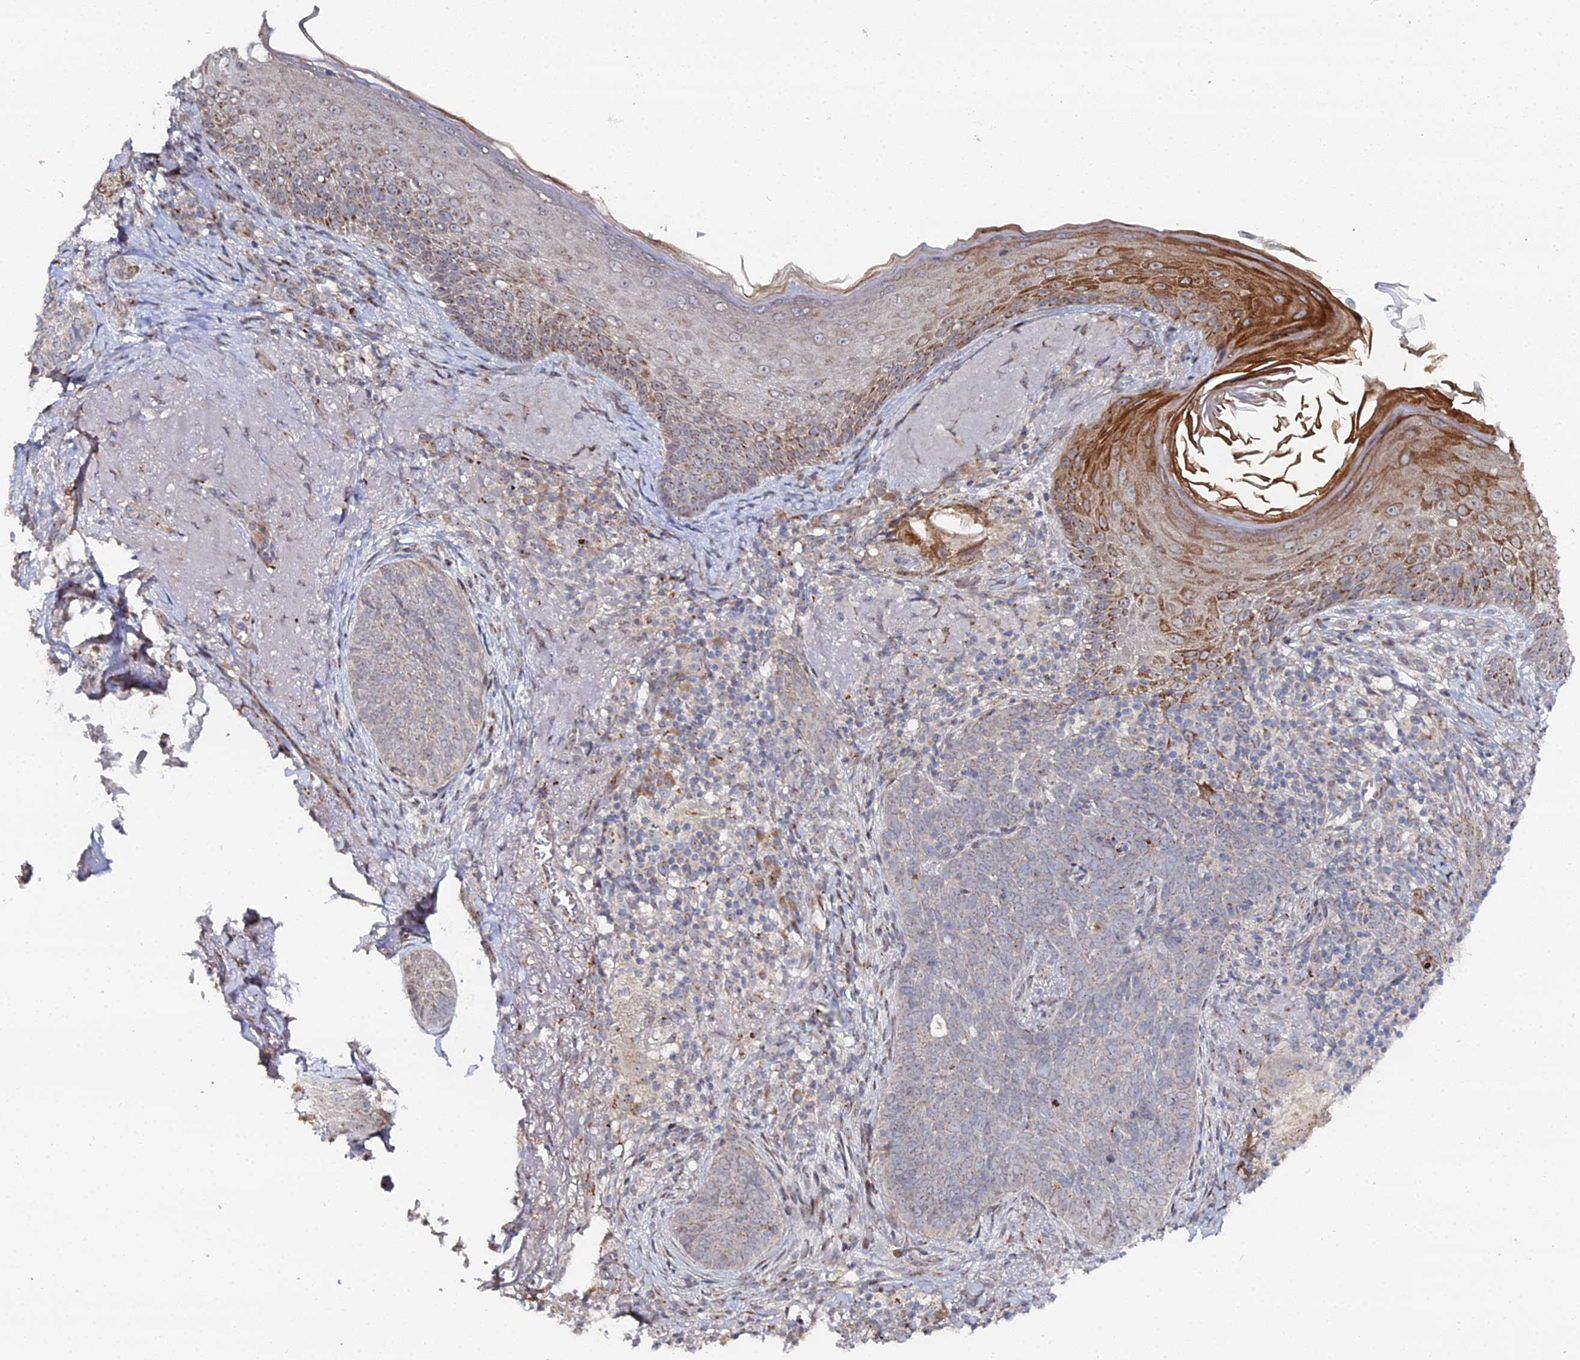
{"staining": {"intensity": "negative", "quantity": "none", "location": "none"}, "tissue": "skin cancer", "cell_type": "Tumor cells", "image_type": "cancer", "snomed": [{"axis": "morphology", "description": "Basal cell carcinoma"}, {"axis": "topography", "description": "Skin"}], "caption": "DAB (3,3'-diaminobenzidine) immunohistochemical staining of human basal cell carcinoma (skin) shows no significant expression in tumor cells.", "gene": "SGMS1", "patient": {"sex": "female", "age": 76}}